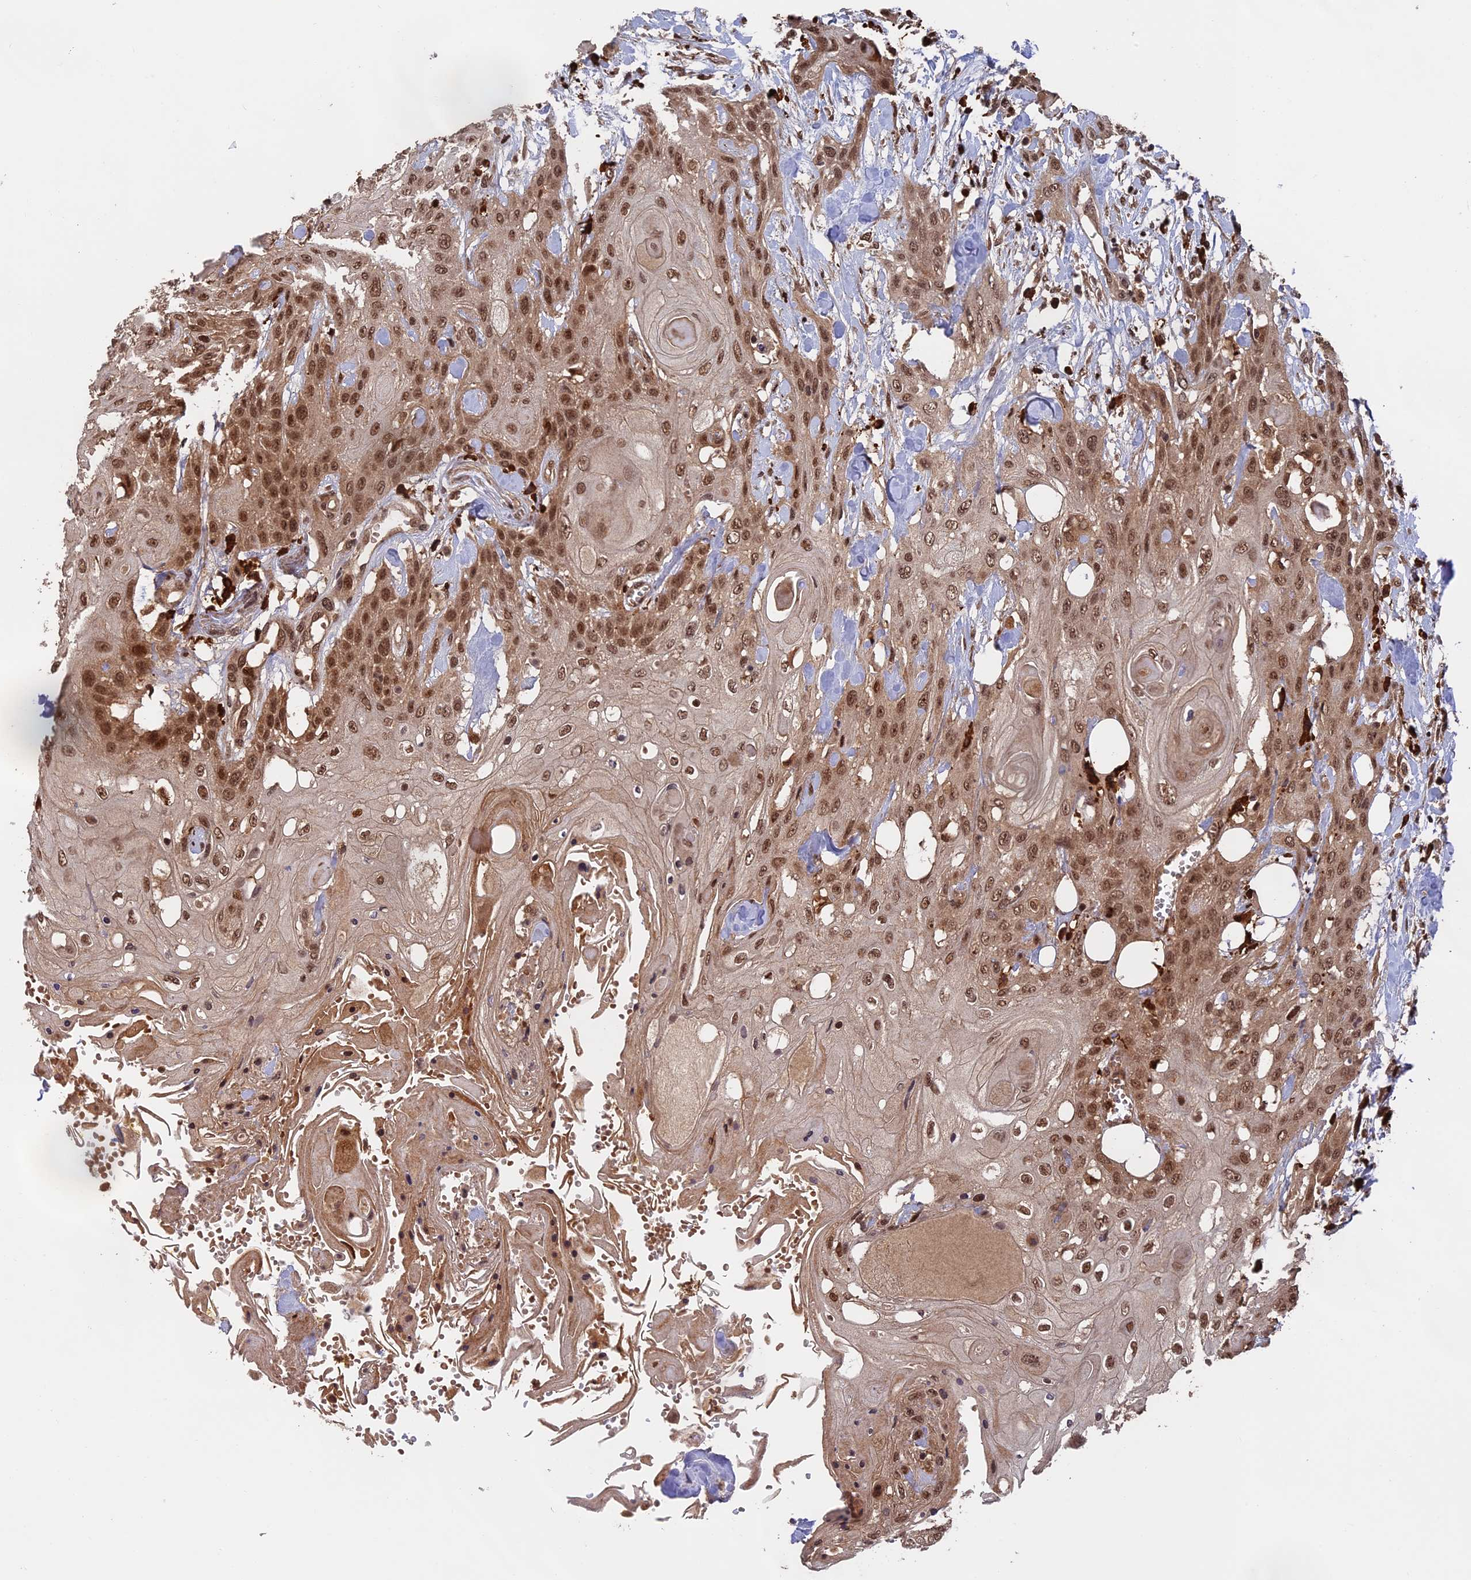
{"staining": {"intensity": "moderate", "quantity": ">75%", "location": "nuclear"}, "tissue": "head and neck cancer", "cell_type": "Tumor cells", "image_type": "cancer", "snomed": [{"axis": "morphology", "description": "Squamous cell carcinoma, NOS"}, {"axis": "topography", "description": "Head-Neck"}], "caption": "Tumor cells show medium levels of moderate nuclear expression in approximately >75% of cells in head and neck cancer (squamous cell carcinoma). The staining is performed using DAB (3,3'-diaminobenzidine) brown chromogen to label protein expression. The nuclei are counter-stained blue using hematoxylin.", "gene": "OSBPL1A", "patient": {"sex": "female", "age": 43}}